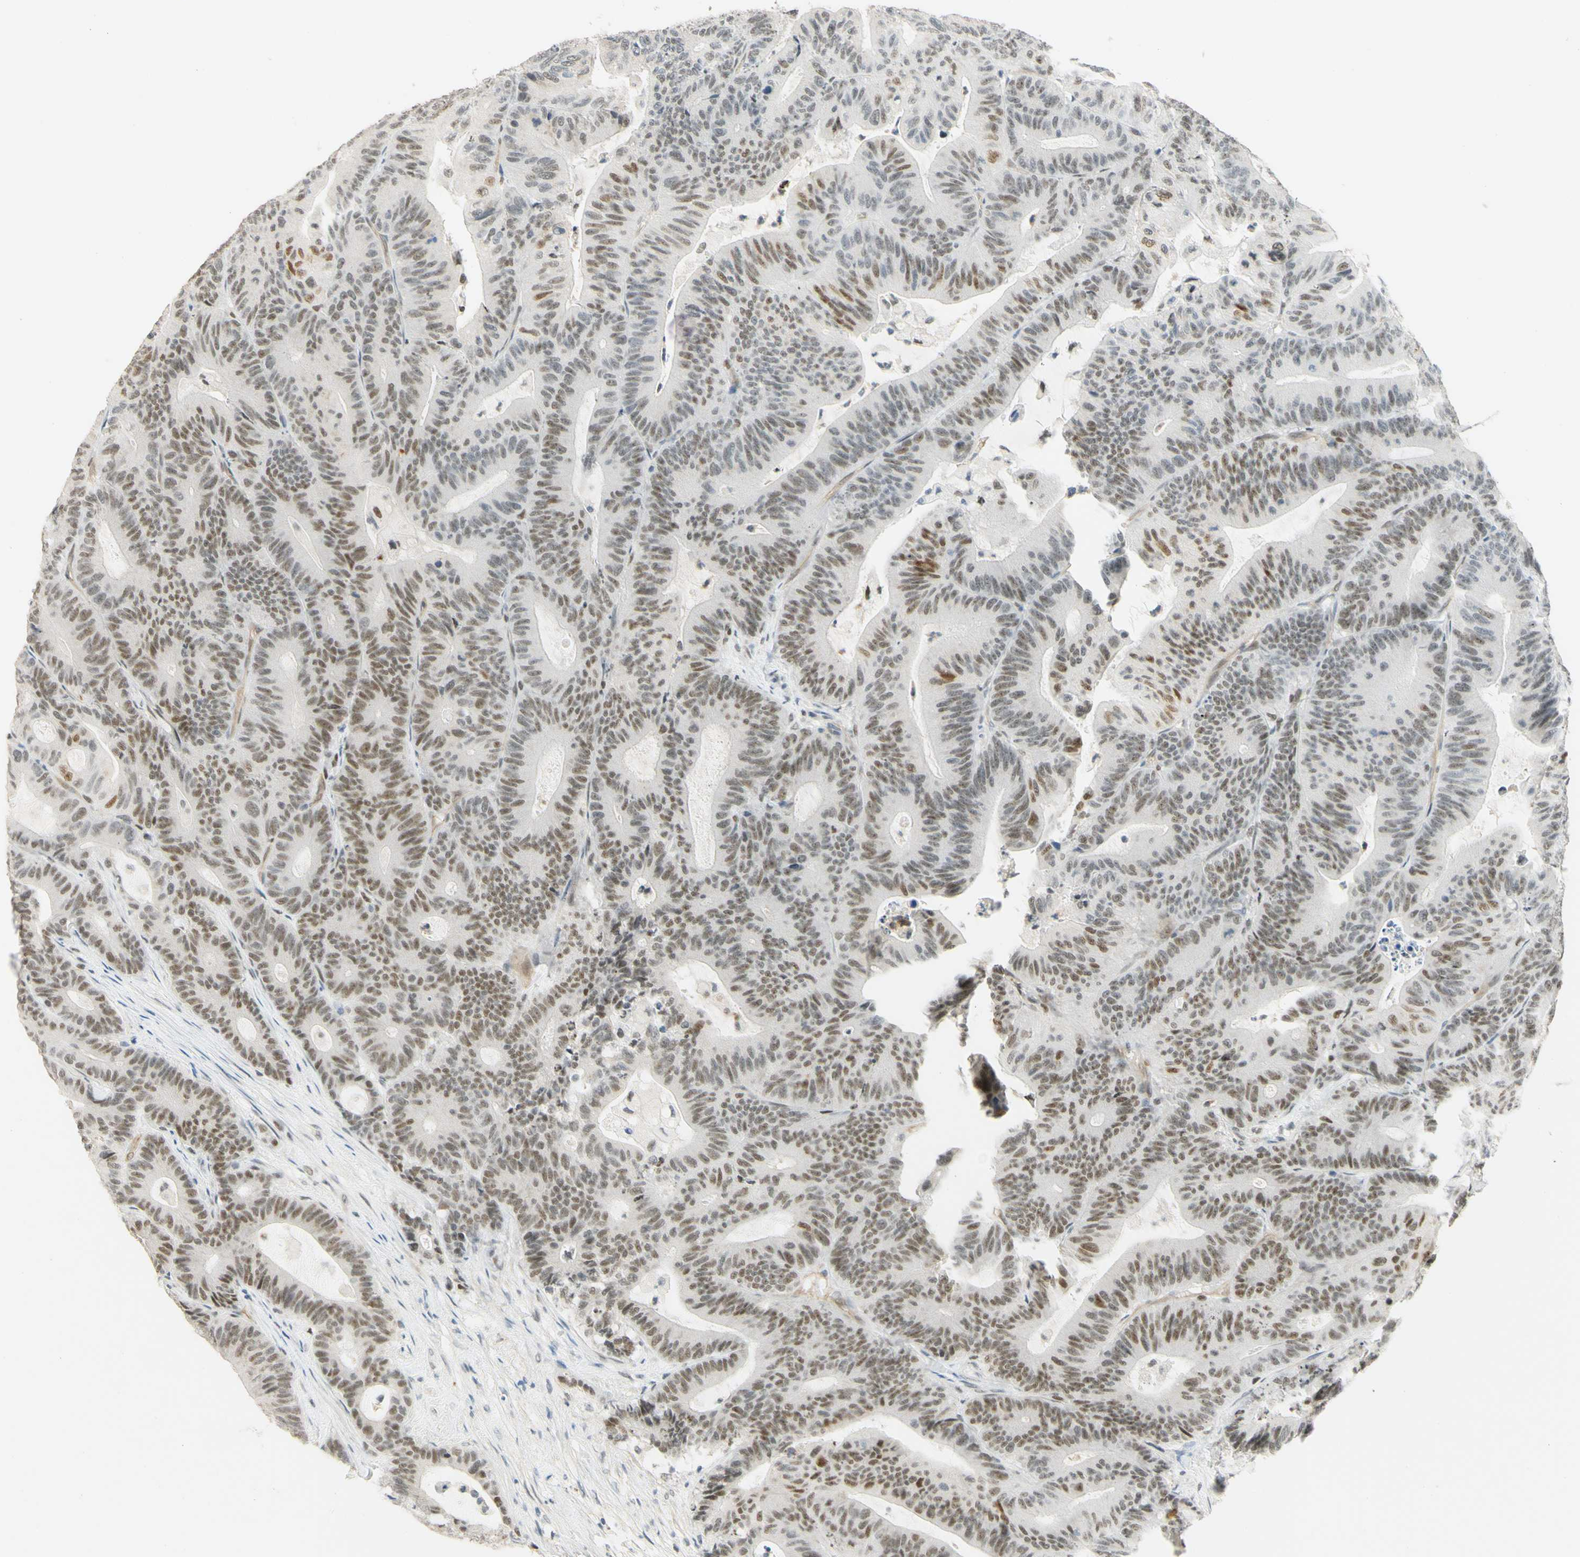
{"staining": {"intensity": "weak", "quantity": "25%-75%", "location": "nuclear"}, "tissue": "colorectal cancer", "cell_type": "Tumor cells", "image_type": "cancer", "snomed": [{"axis": "morphology", "description": "Adenocarcinoma, NOS"}, {"axis": "topography", "description": "Colon"}], "caption": "Immunohistochemistry (IHC) (DAB (3,3'-diaminobenzidine)) staining of colorectal cancer (adenocarcinoma) exhibits weak nuclear protein staining in about 25%-75% of tumor cells.", "gene": "POLB", "patient": {"sex": "female", "age": 84}}